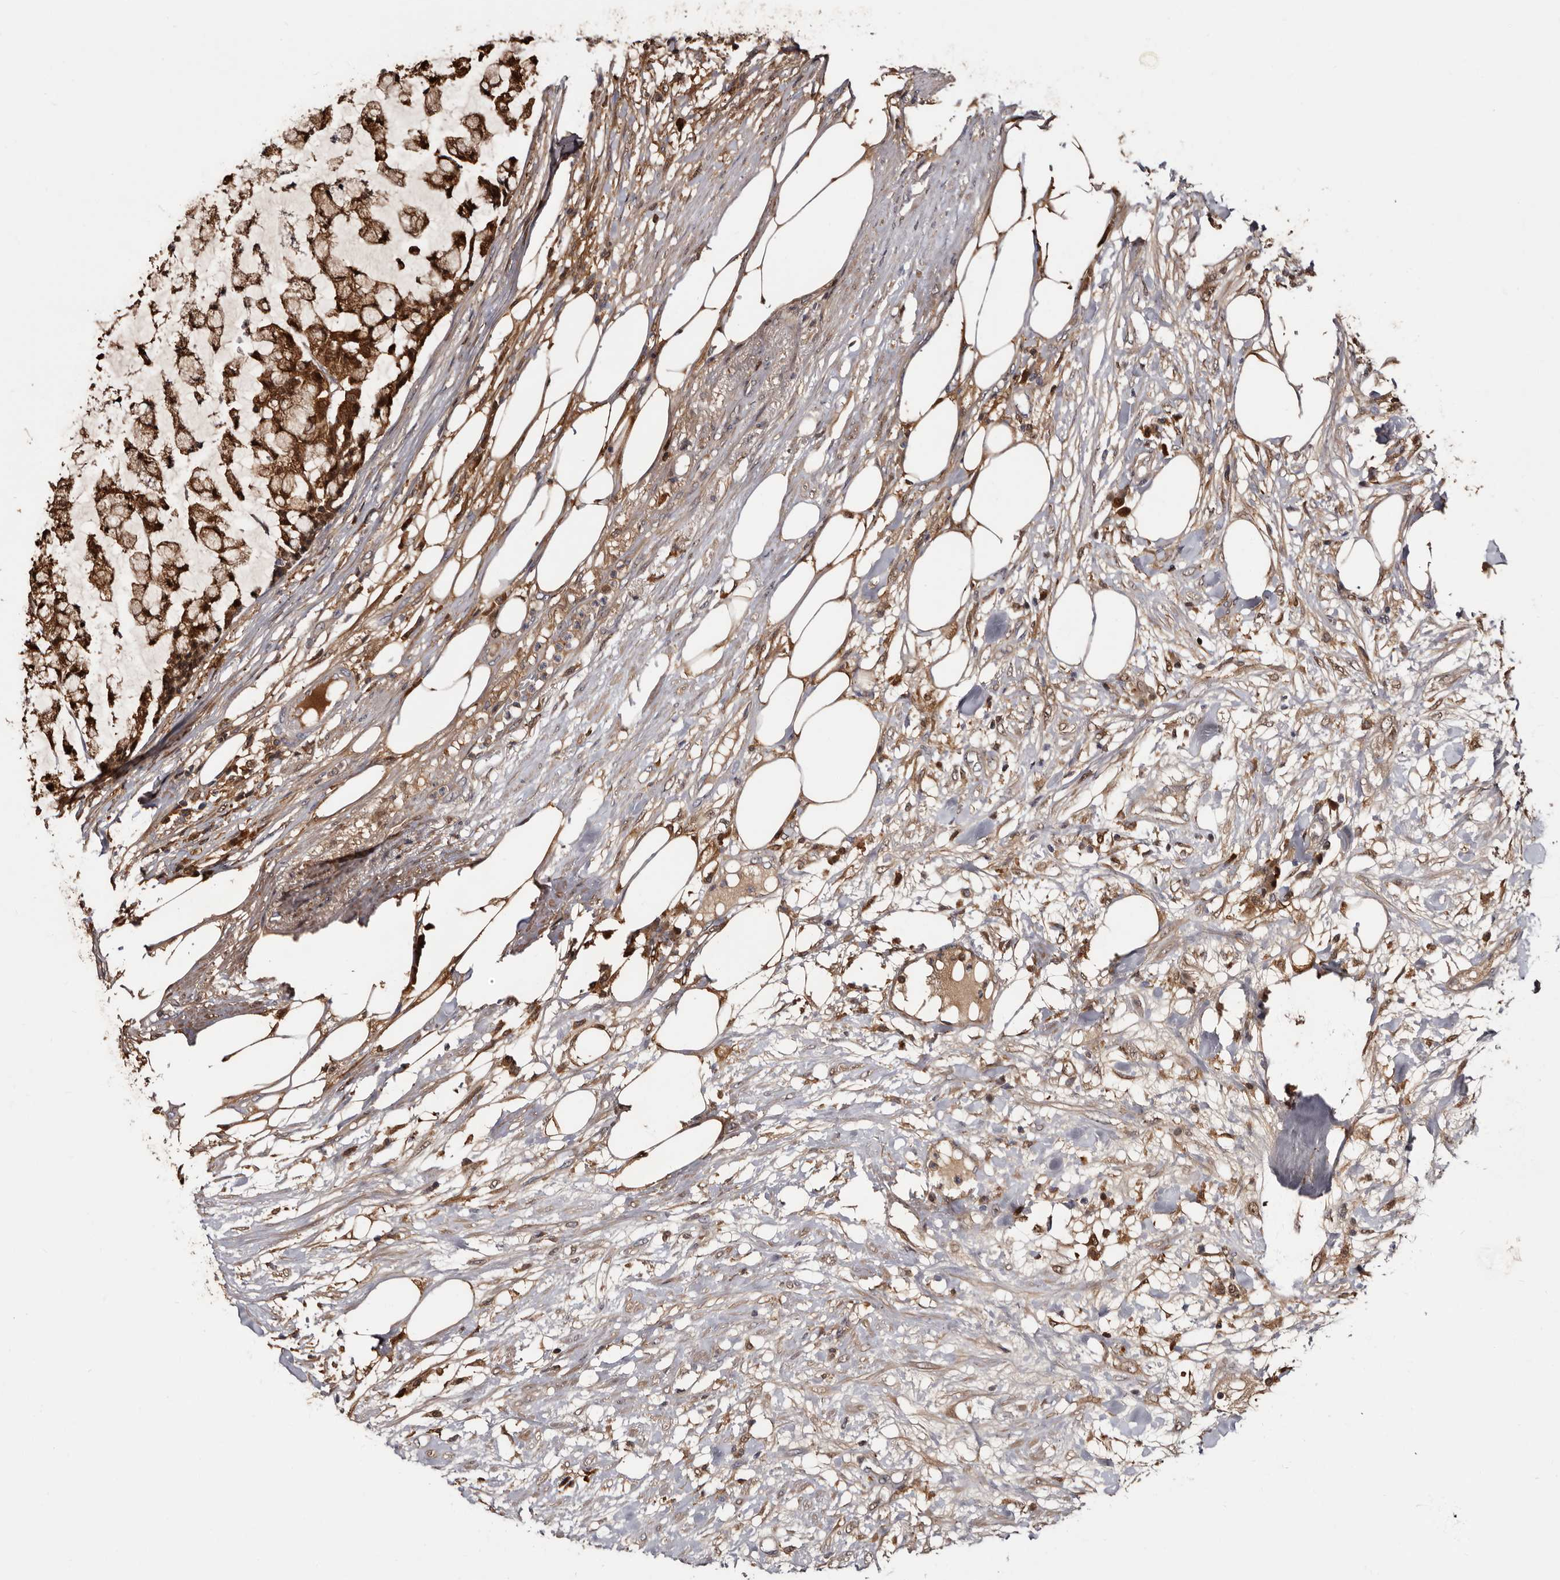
{"staining": {"intensity": "strong", "quantity": ">75%", "location": "cytoplasmic/membranous,nuclear"}, "tissue": "colorectal cancer", "cell_type": "Tumor cells", "image_type": "cancer", "snomed": [{"axis": "morphology", "description": "Adenocarcinoma, NOS"}, {"axis": "topography", "description": "Colon"}], "caption": "DAB (3,3'-diaminobenzidine) immunohistochemical staining of human colorectal adenocarcinoma displays strong cytoplasmic/membranous and nuclear protein staining in about >75% of tumor cells.", "gene": "DNPH1", "patient": {"sex": "female", "age": 84}}